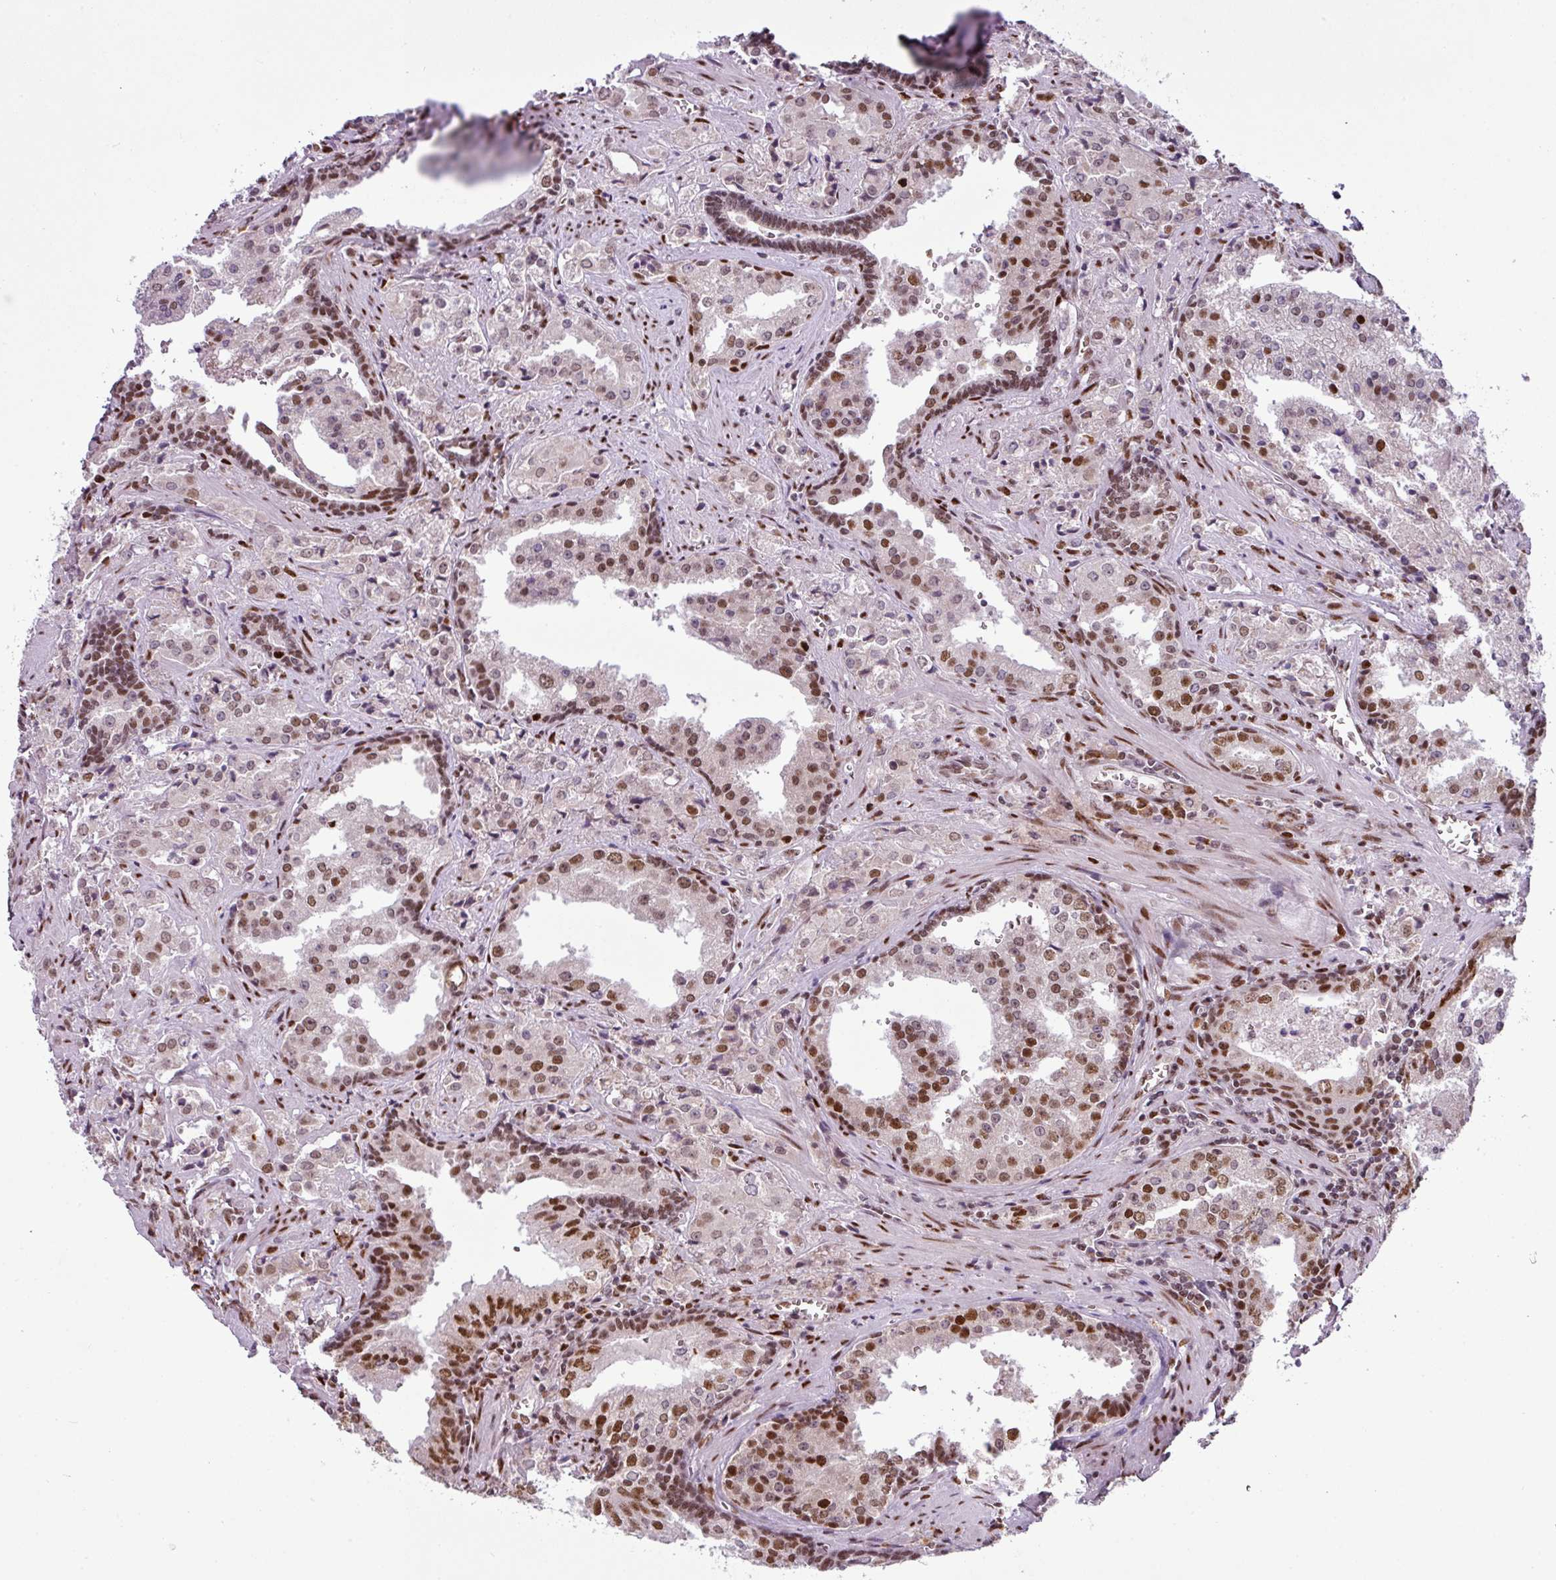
{"staining": {"intensity": "strong", "quantity": "25%-75%", "location": "nuclear"}, "tissue": "prostate cancer", "cell_type": "Tumor cells", "image_type": "cancer", "snomed": [{"axis": "morphology", "description": "Adenocarcinoma, High grade"}, {"axis": "topography", "description": "Prostate"}], "caption": "Immunohistochemistry (IHC) of human adenocarcinoma (high-grade) (prostate) reveals high levels of strong nuclear expression in about 25%-75% of tumor cells.", "gene": "PRDM5", "patient": {"sex": "male", "age": 68}}